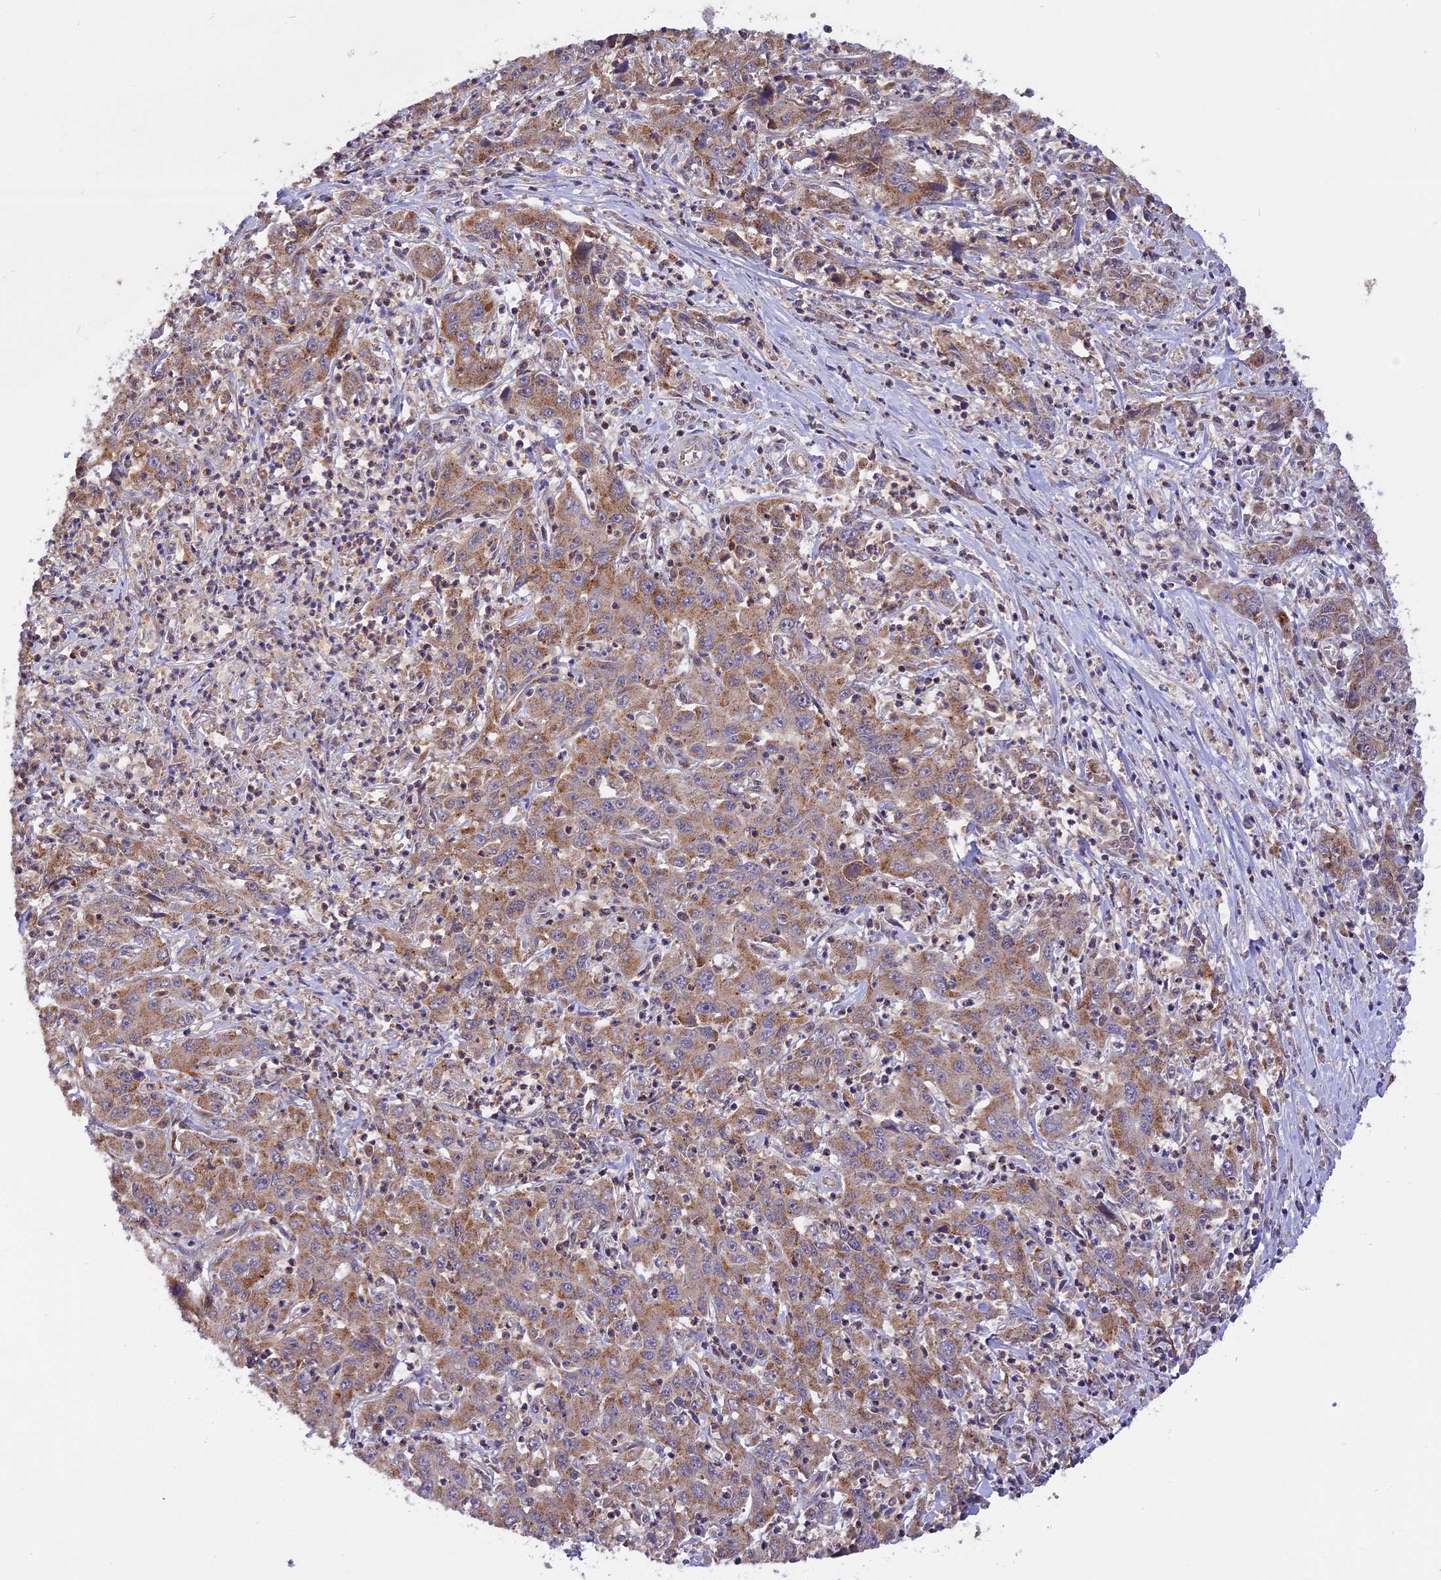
{"staining": {"intensity": "moderate", "quantity": ">75%", "location": "cytoplasmic/membranous"}, "tissue": "liver cancer", "cell_type": "Tumor cells", "image_type": "cancer", "snomed": [{"axis": "morphology", "description": "Carcinoma, Hepatocellular, NOS"}, {"axis": "topography", "description": "Liver"}], "caption": "Immunohistochemical staining of liver hepatocellular carcinoma reveals moderate cytoplasmic/membranous protein expression in approximately >75% of tumor cells.", "gene": "PEX3", "patient": {"sex": "male", "age": 63}}